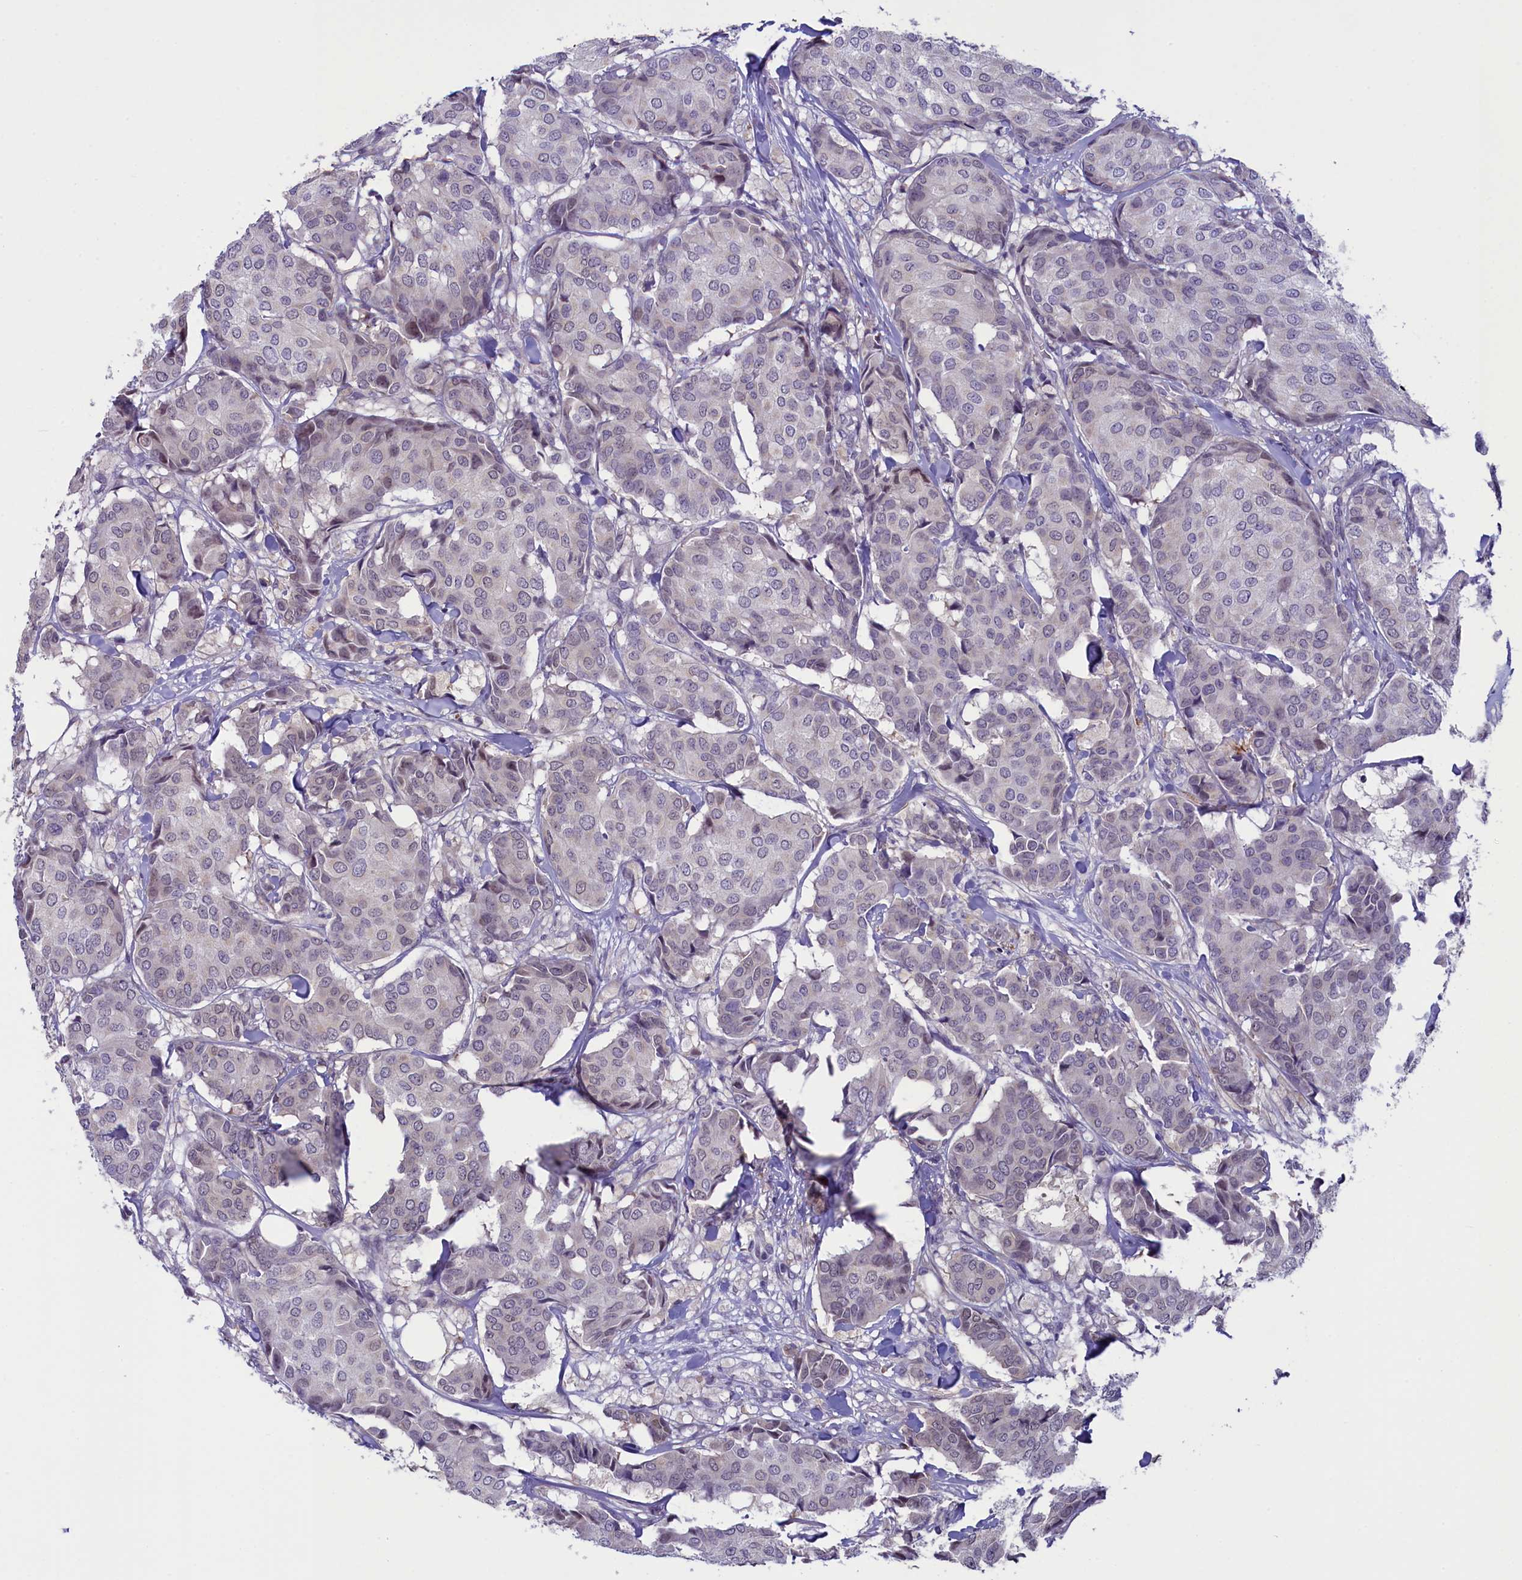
{"staining": {"intensity": "negative", "quantity": "none", "location": "none"}, "tissue": "breast cancer", "cell_type": "Tumor cells", "image_type": "cancer", "snomed": [{"axis": "morphology", "description": "Duct carcinoma"}, {"axis": "topography", "description": "Breast"}], "caption": "A high-resolution histopathology image shows immunohistochemistry staining of breast intraductal carcinoma, which reveals no significant positivity in tumor cells.", "gene": "IGSF6", "patient": {"sex": "female", "age": 75}}